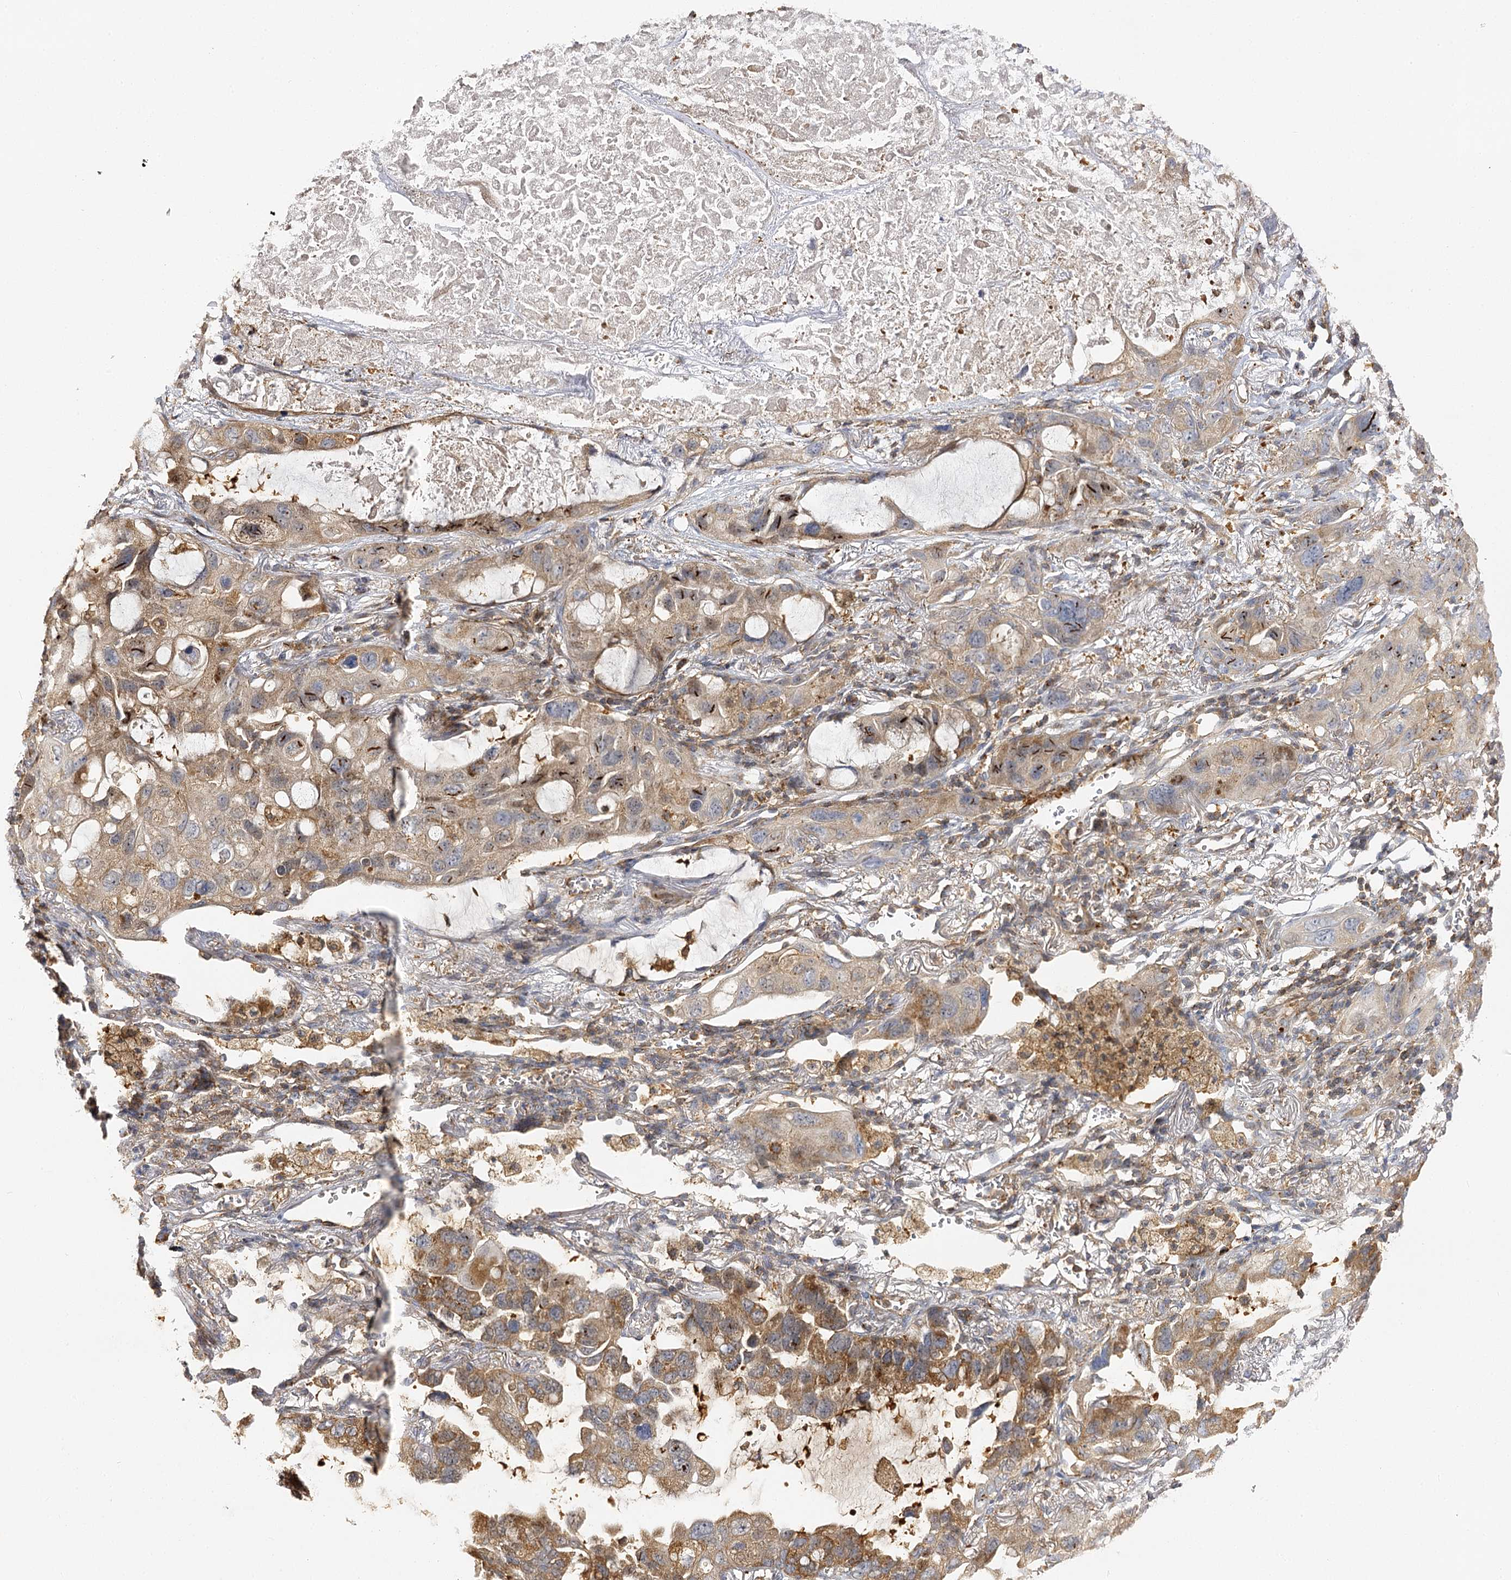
{"staining": {"intensity": "moderate", "quantity": ">75%", "location": "cytoplasmic/membranous"}, "tissue": "lung cancer", "cell_type": "Tumor cells", "image_type": "cancer", "snomed": [{"axis": "morphology", "description": "Squamous cell carcinoma, NOS"}, {"axis": "topography", "description": "Lung"}], "caption": "An image of lung cancer stained for a protein displays moderate cytoplasmic/membranous brown staining in tumor cells. (brown staining indicates protein expression, while blue staining denotes nuclei).", "gene": "SEC24B", "patient": {"sex": "female", "age": 73}}